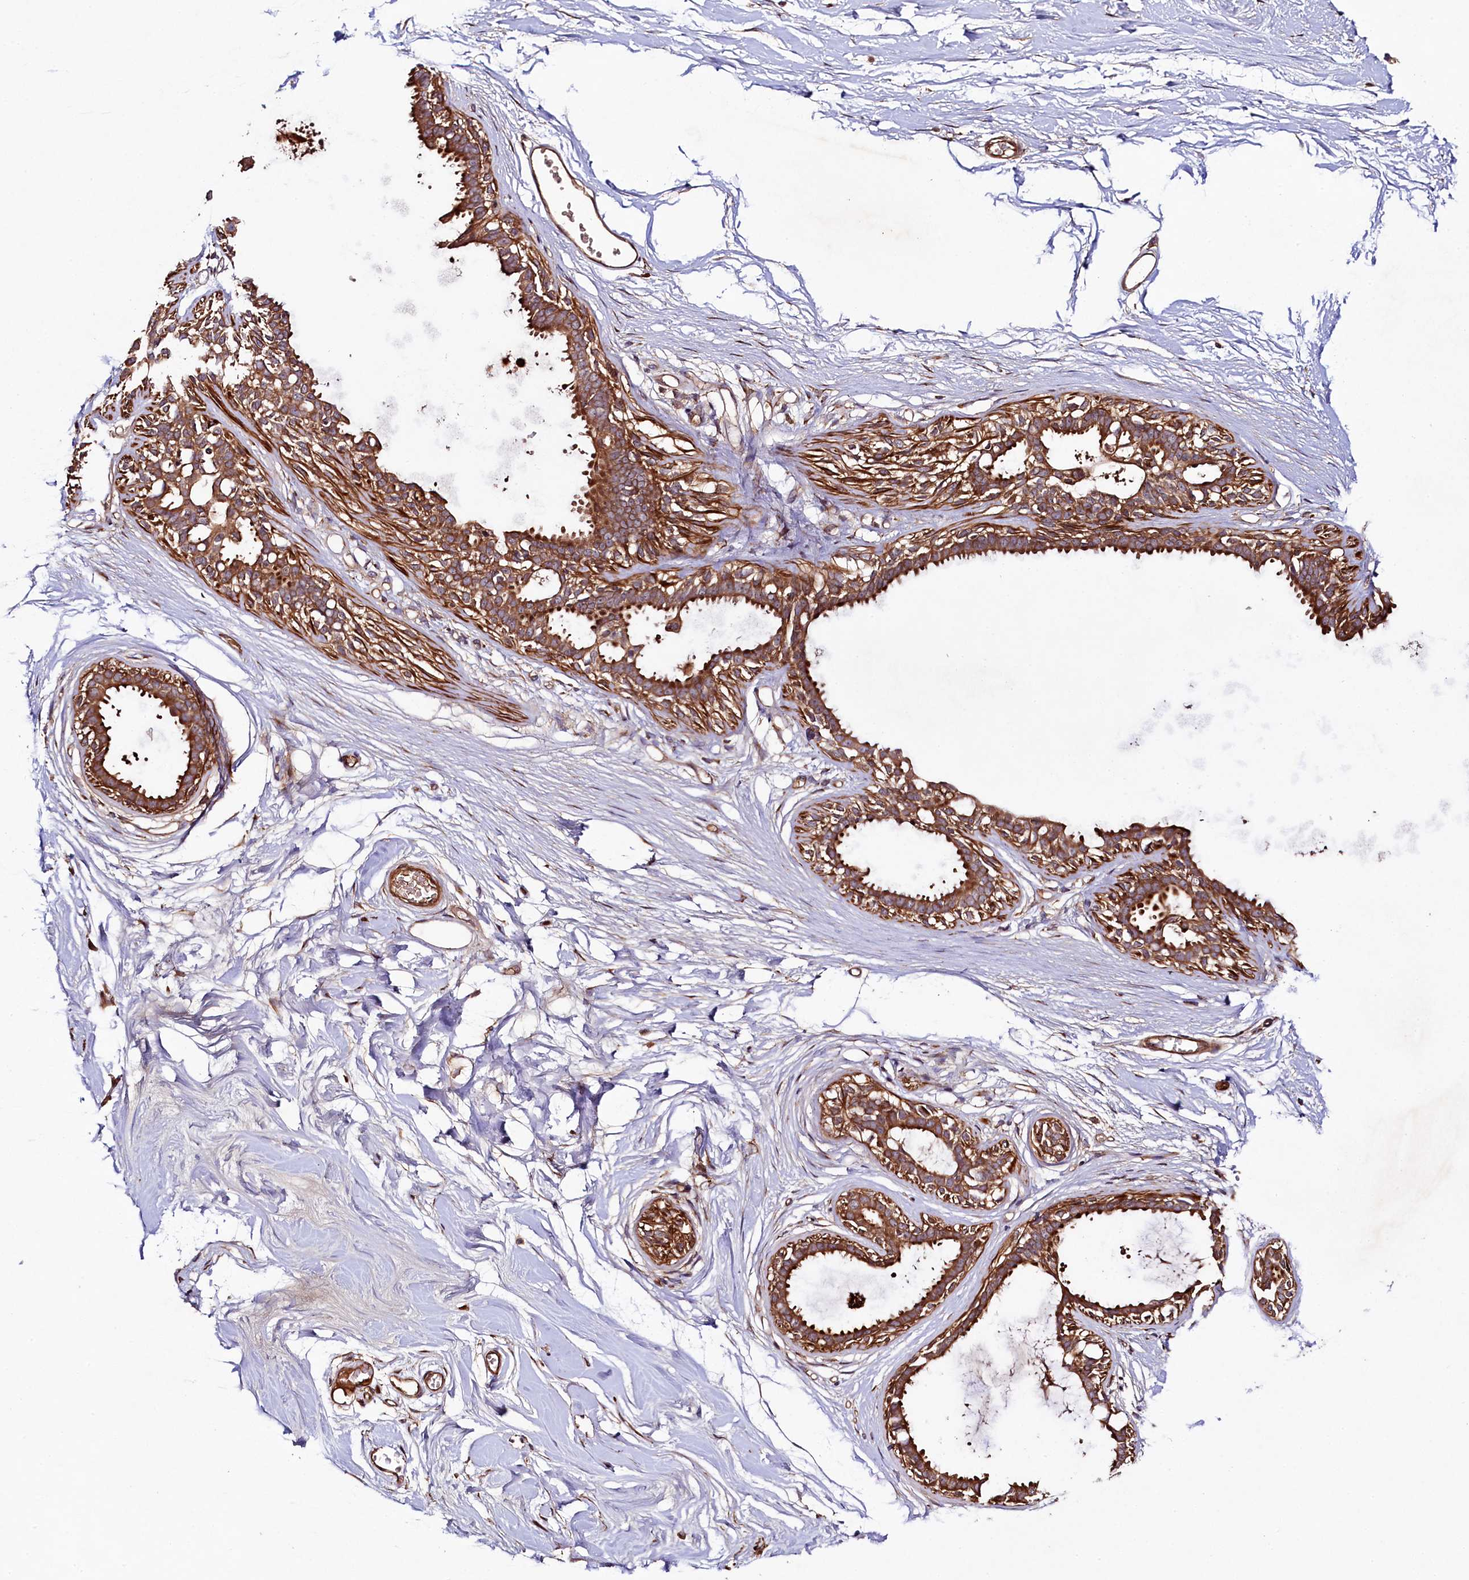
{"staining": {"intensity": "moderate", "quantity": ">75%", "location": "cytoplasmic/membranous"}, "tissue": "breast", "cell_type": "Adipocytes", "image_type": "normal", "snomed": [{"axis": "morphology", "description": "Normal tissue, NOS"}, {"axis": "topography", "description": "Breast"}], "caption": "DAB immunohistochemical staining of normal breast displays moderate cytoplasmic/membranous protein positivity in about >75% of adipocytes.", "gene": "CCDC102A", "patient": {"sex": "female", "age": 45}}